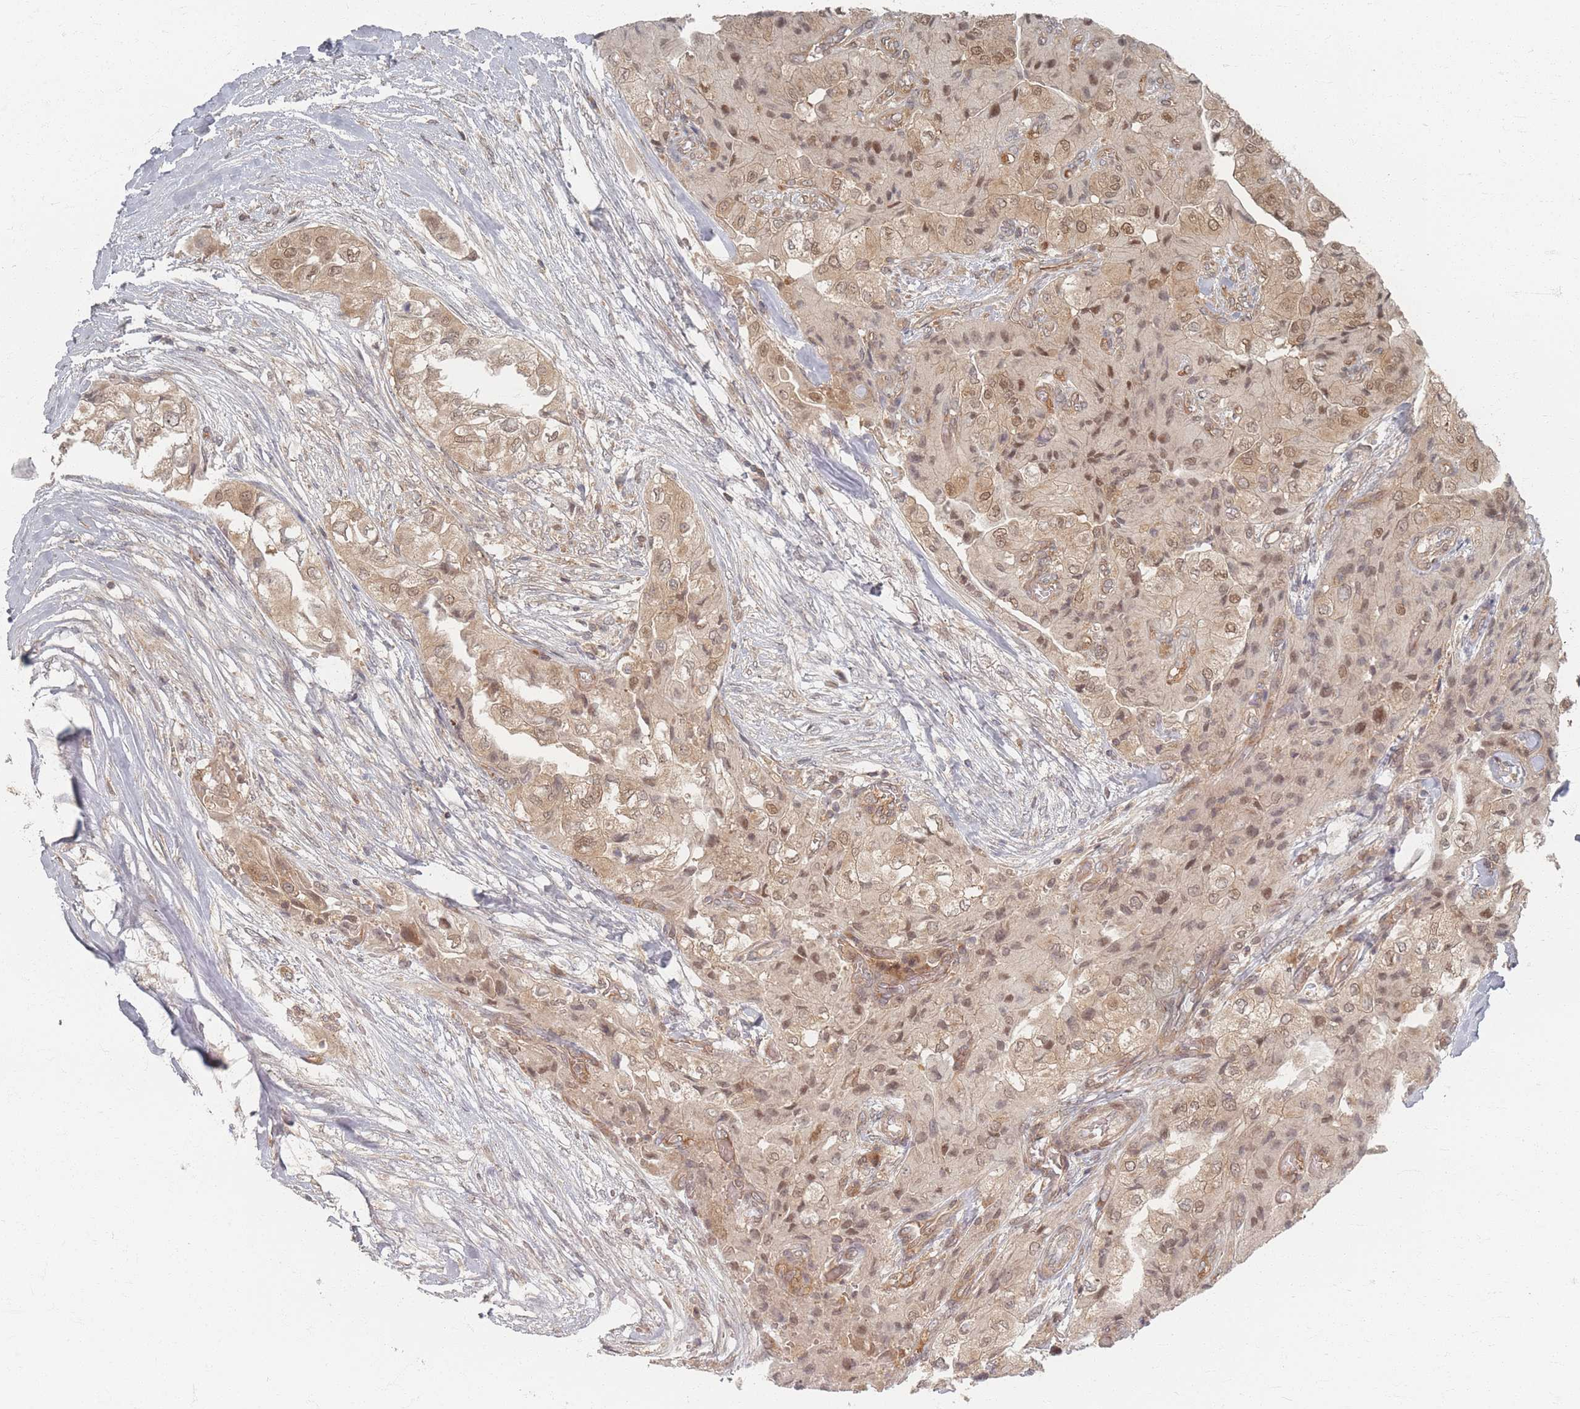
{"staining": {"intensity": "moderate", "quantity": ">75%", "location": "cytoplasmic/membranous,nuclear"}, "tissue": "head and neck cancer", "cell_type": "Tumor cells", "image_type": "cancer", "snomed": [{"axis": "morphology", "description": "Adenocarcinoma, NOS"}, {"axis": "topography", "description": "Head-Neck"}], "caption": "Head and neck cancer (adenocarcinoma) was stained to show a protein in brown. There is medium levels of moderate cytoplasmic/membranous and nuclear staining in about >75% of tumor cells. (DAB = brown stain, brightfield microscopy at high magnification).", "gene": "PSMD9", "patient": {"sex": "male", "age": 66}}